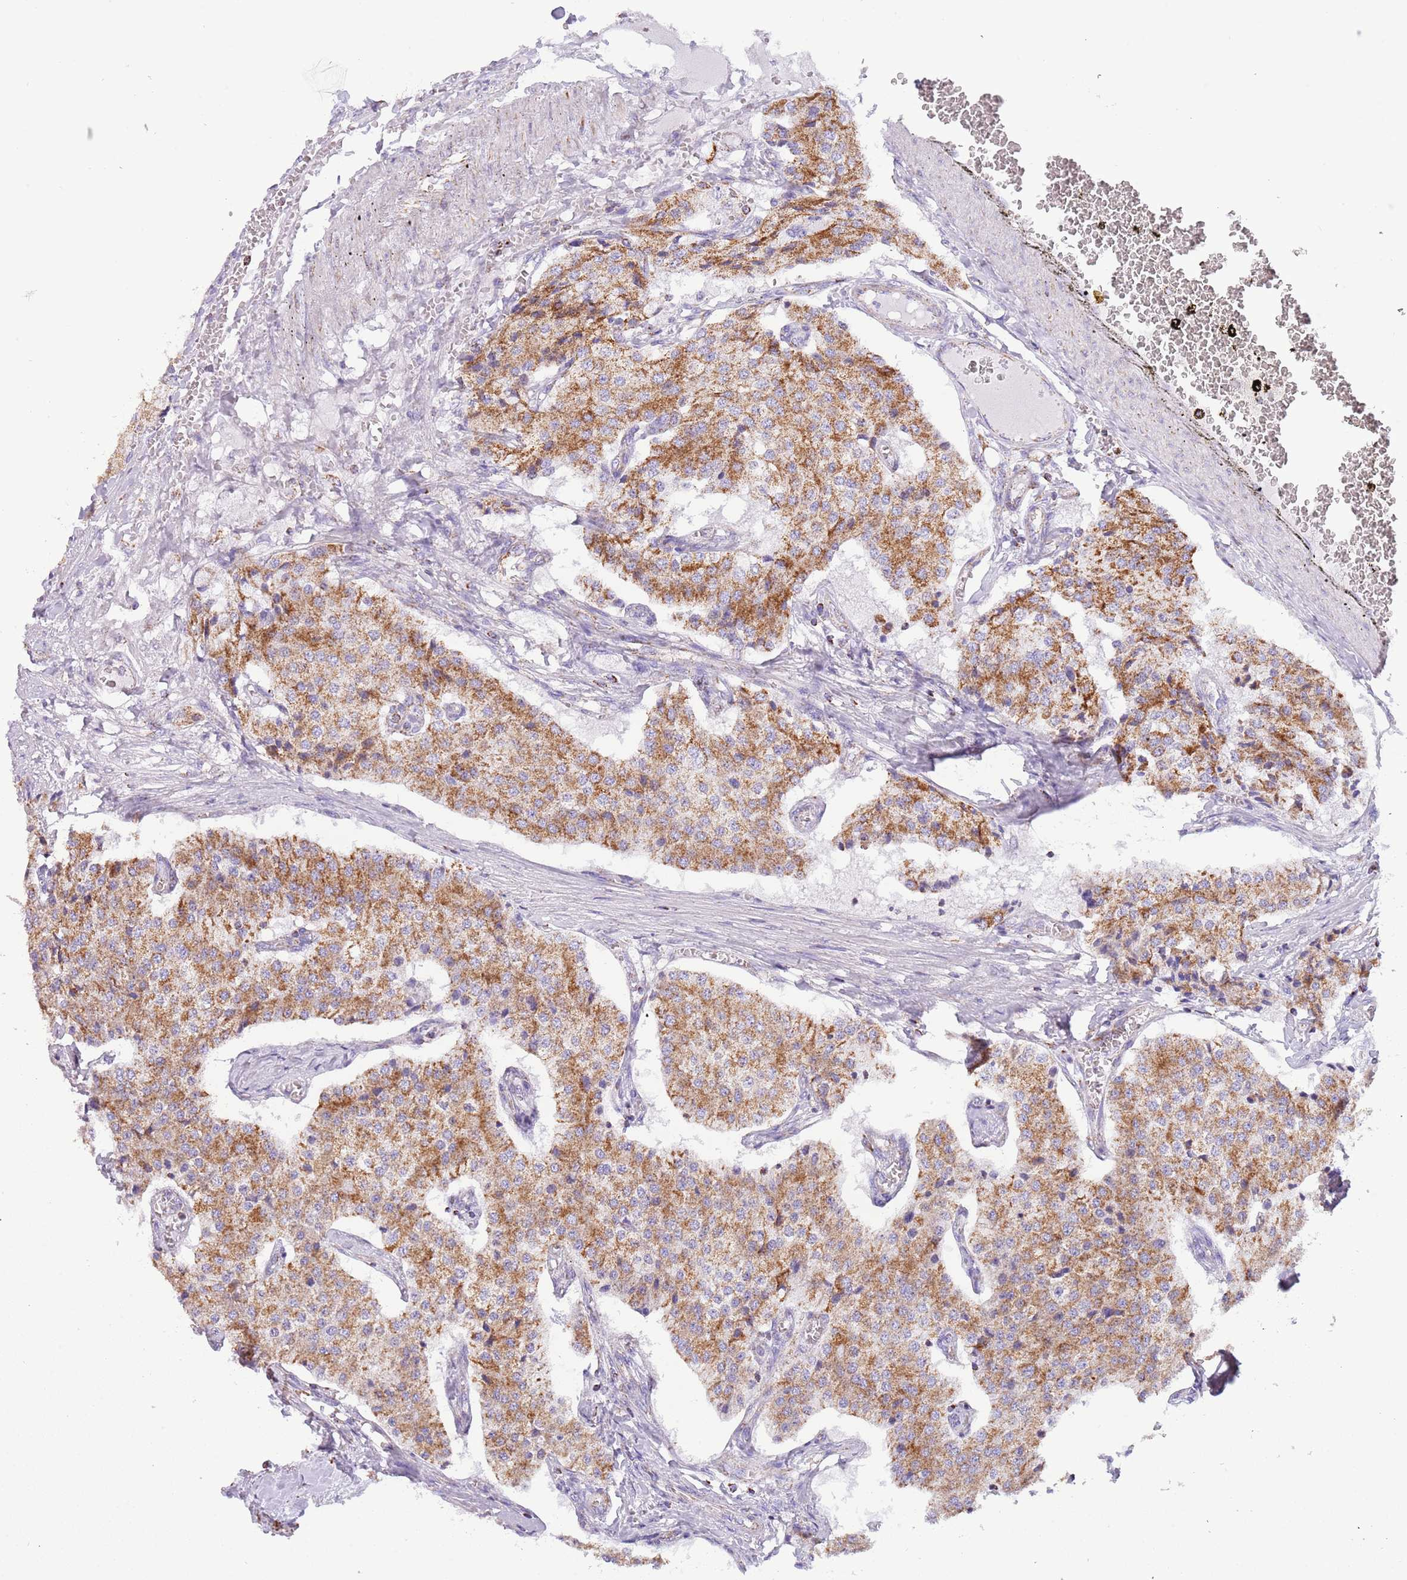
{"staining": {"intensity": "moderate", "quantity": ">75%", "location": "cytoplasmic/membranous"}, "tissue": "carcinoid", "cell_type": "Tumor cells", "image_type": "cancer", "snomed": [{"axis": "morphology", "description": "Carcinoid, malignant, NOS"}, {"axis": "topography", "description": "Colon"}], "caption": "Immunohistochemical staining of human carcinoid demonstrates medium levels of moderate cytoplasmic/membranous staining in approximately >75% of tumor cells.", "gene": "SUCLG2", "patient": {"sex": "female", "age": 52}}